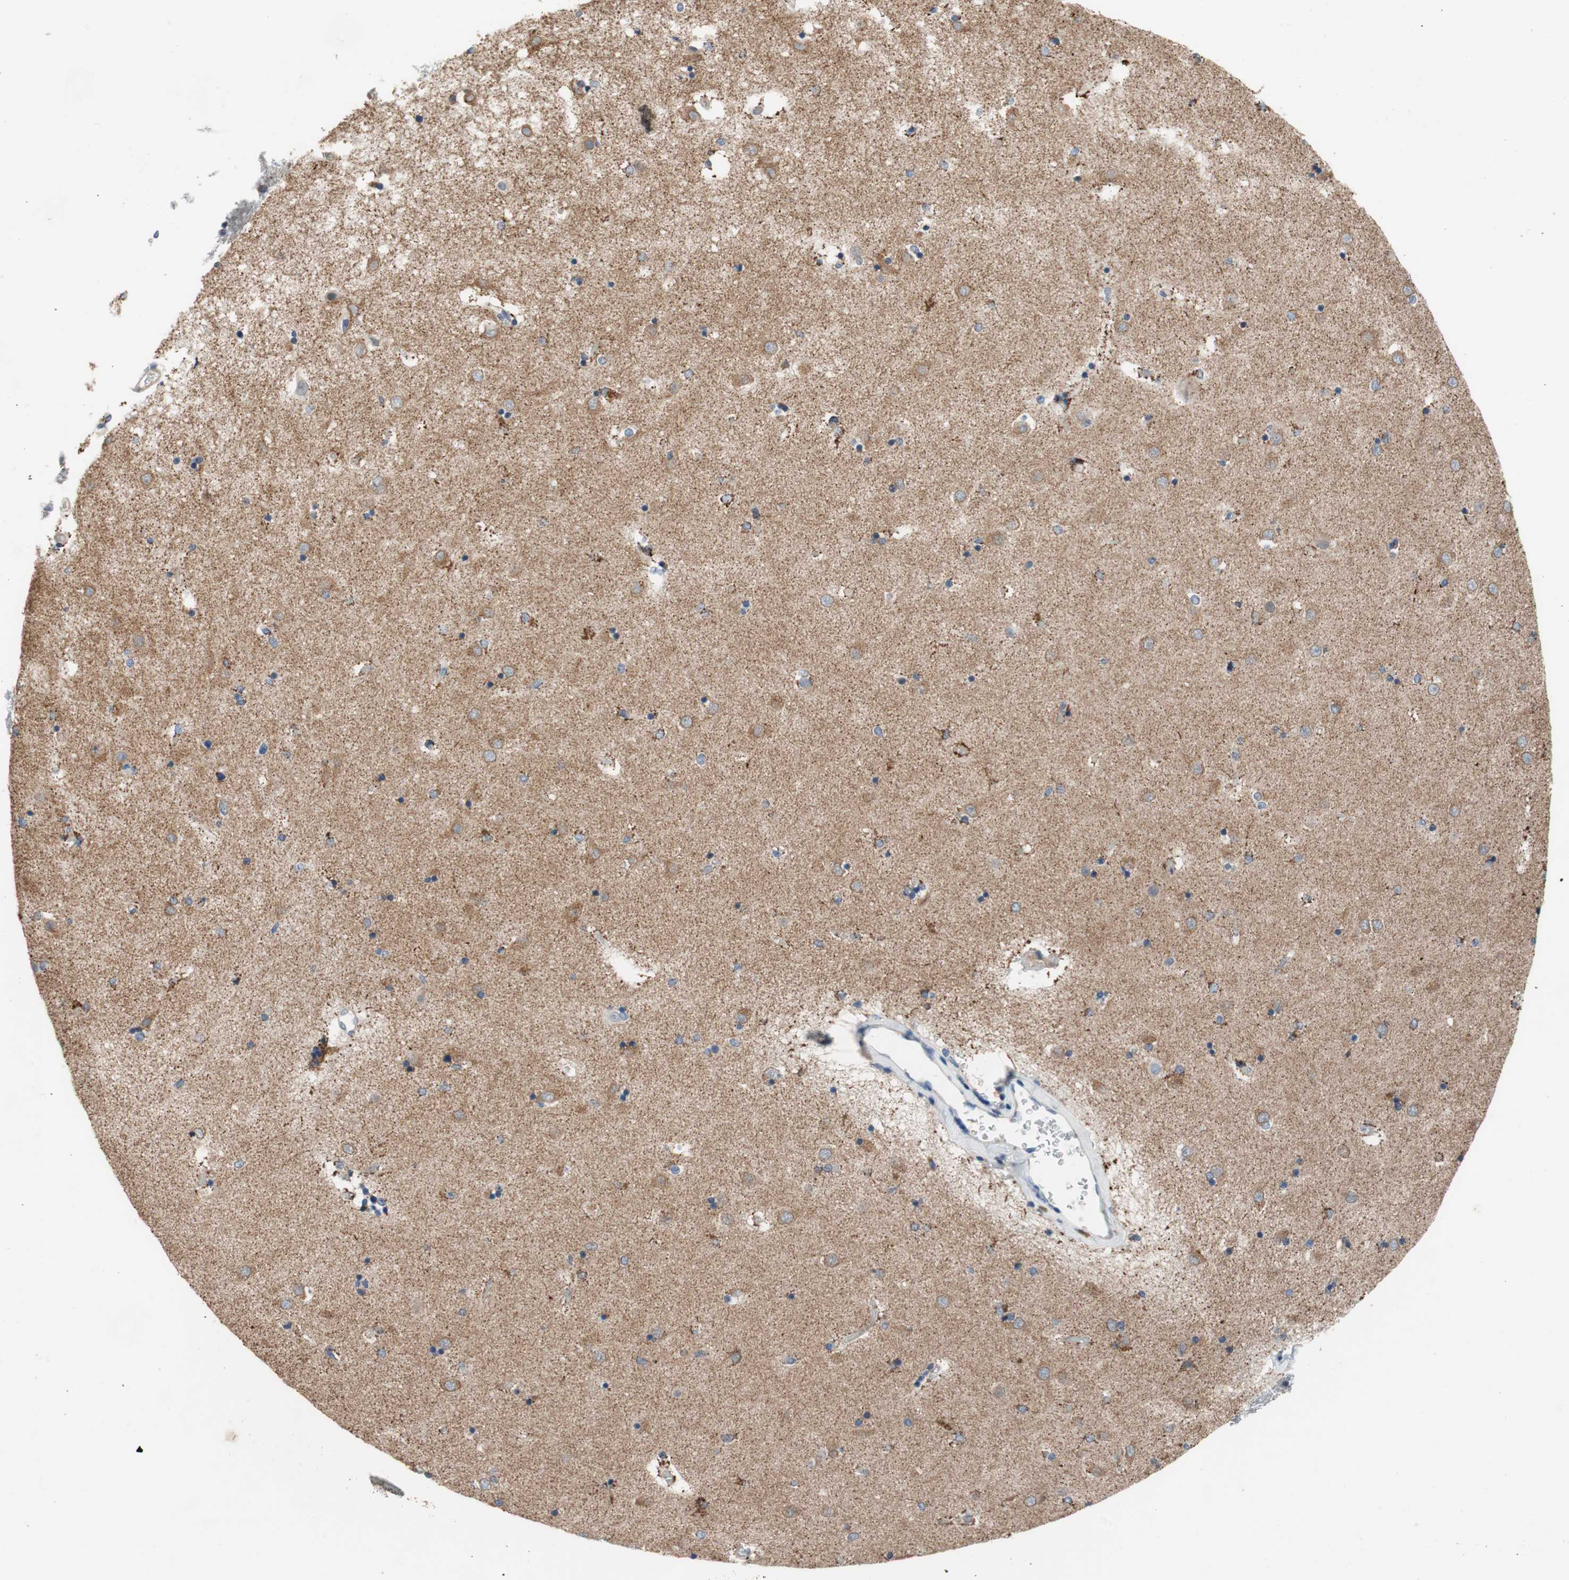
{"staining": {"intensity": "negative", "quantity": "none", "location": "none"}, "tissue": "caudate", "cell_type": "Glial cells", "image_type": "normal", "snomed": [{"axis": "morphology", "description": "Normal tissue, NOS"}, {"axis": "topography", "description": "Lateral ventricle wall"}], "caption": "Protein analysis of benign caudate reveals no significant staining in glial cells.", "gene": "TACR3", "patient": {"sex": "female", "age": 54}}